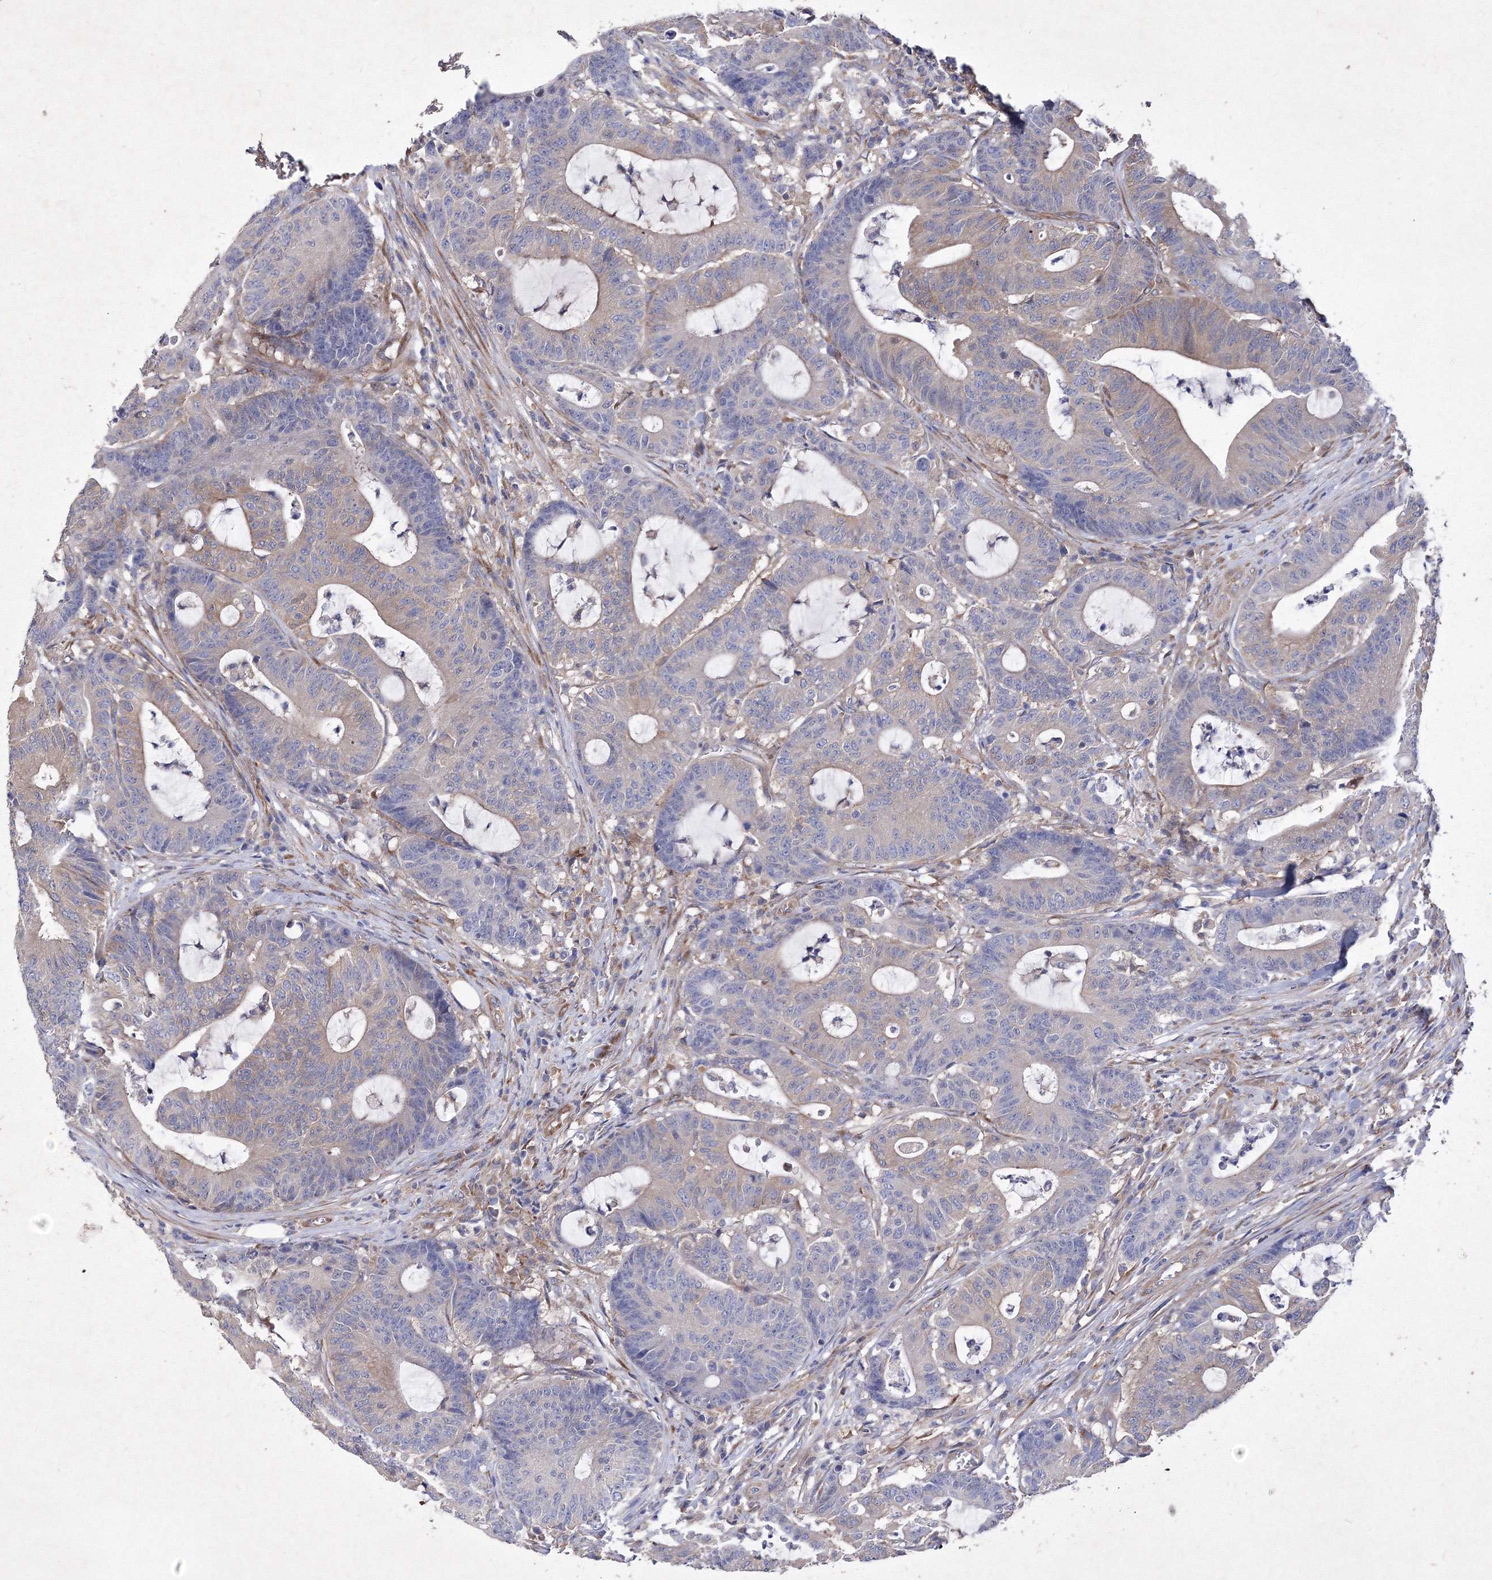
{"staining": {"intensity": "negative", "quantity": "none", "location": "none"}, "tissue": "colorectal cancer", "cell_type": "Tumor cells", "image_type": "cancer", "snomed": [{"axis": "morphology", "description": "Adenocarcinoma, NOS"}, {"axis": "topography", "description": "Colon"}], "caption": "DAB (3,3'-diaminobenzidine) immunohistochemical staining of colorectal adenocarcinoma reveals no significant staining in tumor cells.", "gene": "SNX18", "patient": {"sex": "female", "age": 84}}